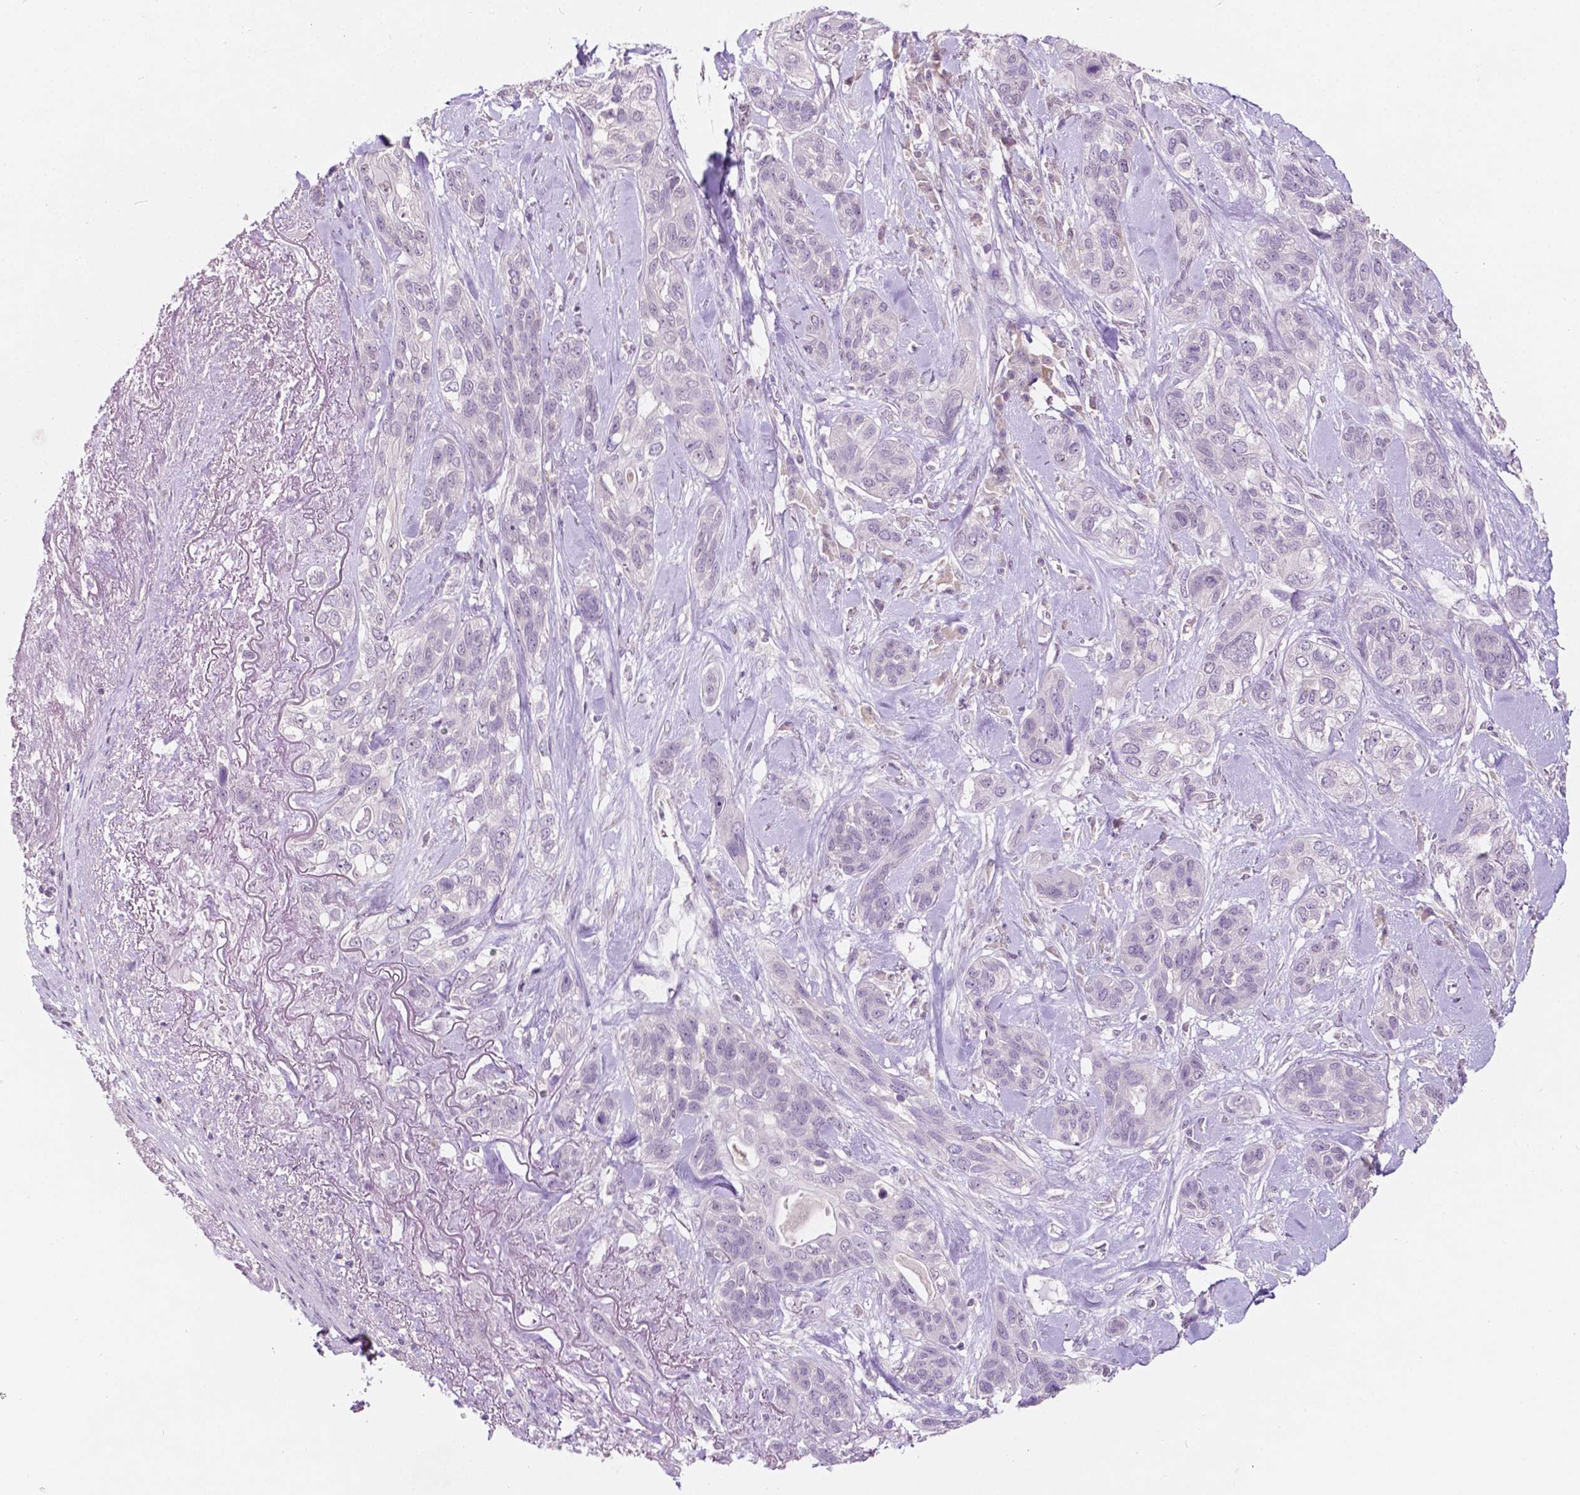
{"staining": {"intensity": "negative", "quantity": "none", "location": "none"}, "tissue": "lung cancer", "cell_type": "Tumor cells", "image_type": "cancer", "snomed": [{"axis": "morphology", "description": "Squamous cell carcinoma, NOS"}, {"axis": "topography", "description": "Lung"}], "caption": "Squamous cell carcinoma (lung) was stained to show a protein in brown. There is no significant staining in tumor cells.", "gene": "TM6SF2", "patient": {"sex": "female", "age": 70}}